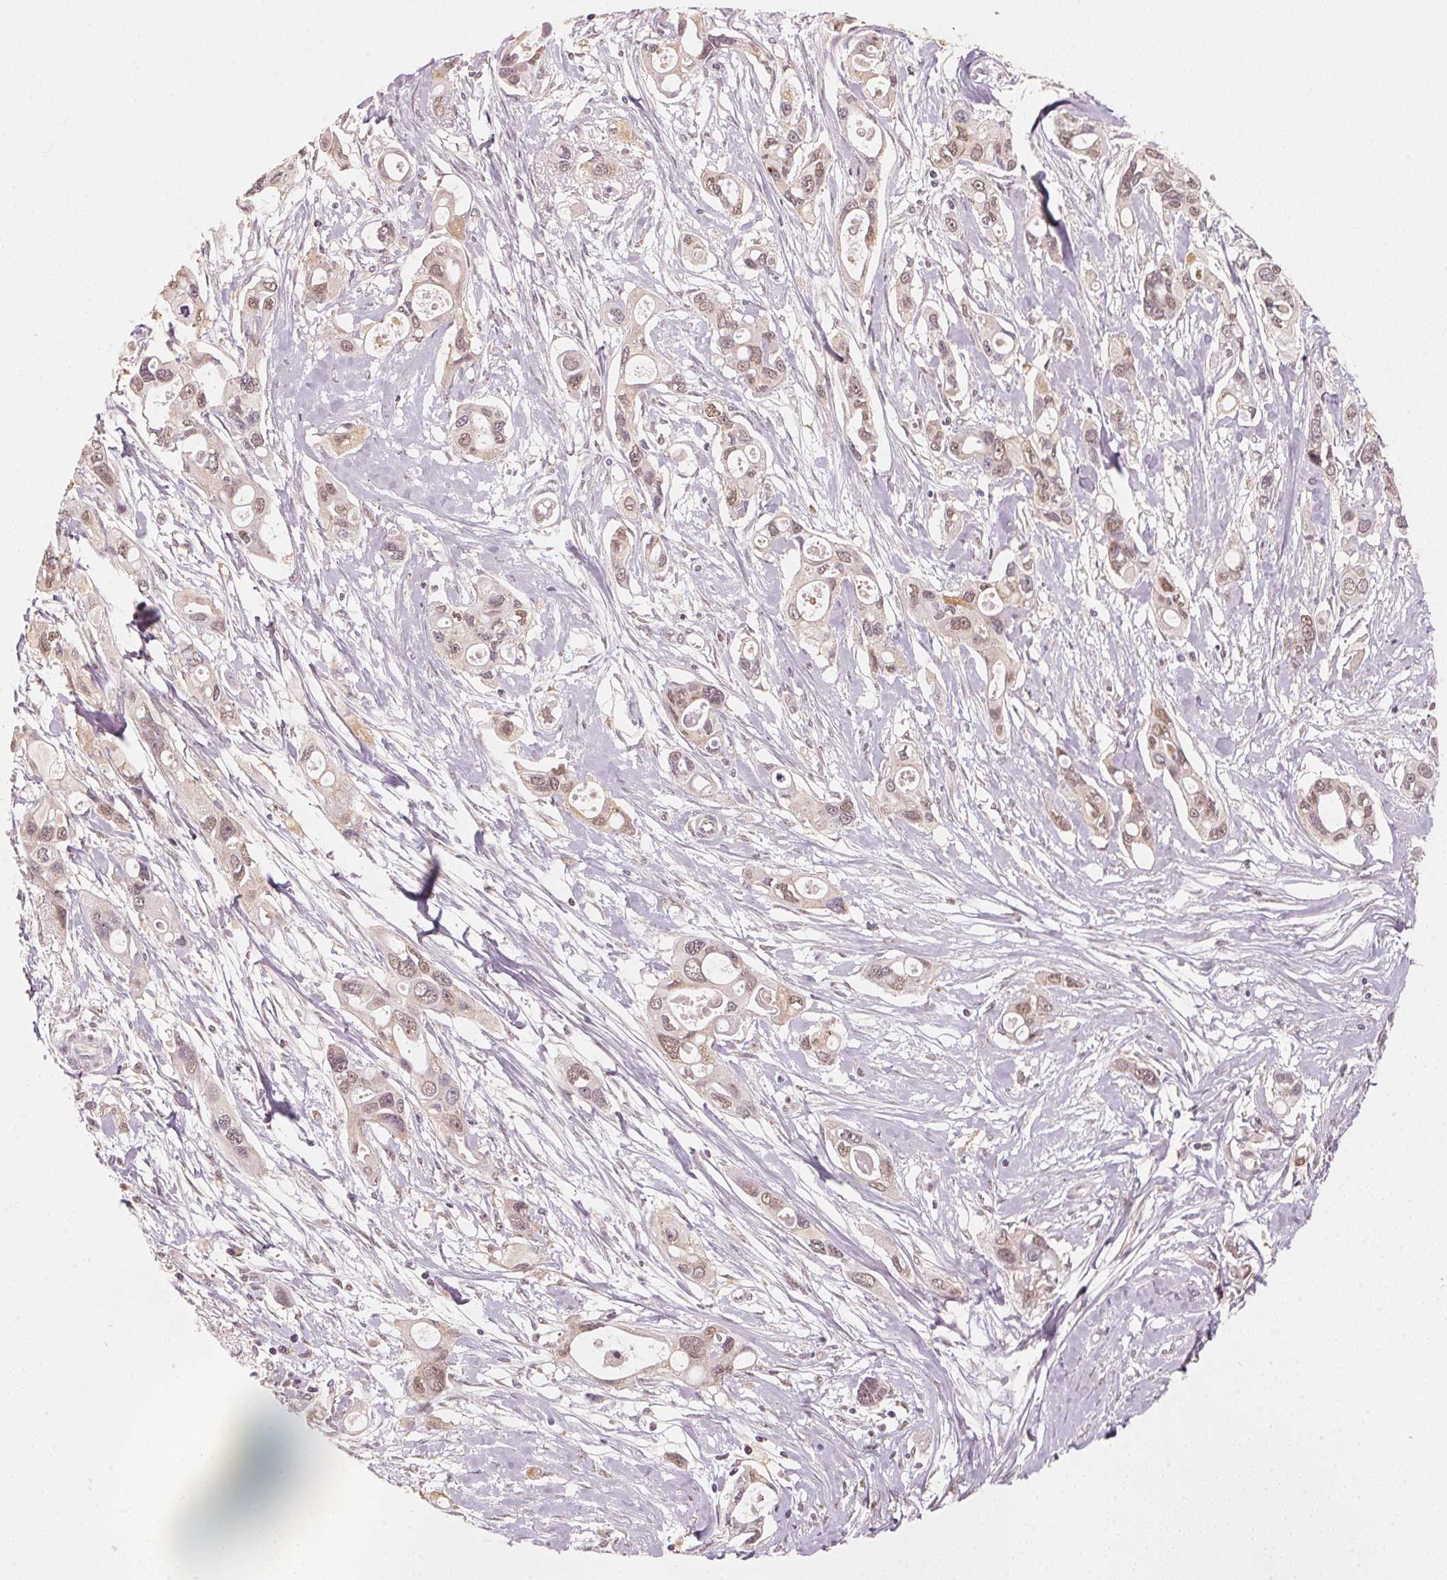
{"staining": {"intensity": "moderate", "quantity": ">75%", "location": "nuclear"}, "tissue": "pancreatic cancer", "cell_type": "Tumor cells", "image_type": "cancer", "snomed": [{"axis": "morphology", "description": "Adenocarcinoma, NOS"}, {"axis": "topography", "description": "Pancreas"}], "caption": "A brown stain labels moderate nuclear expression of a protein in human pancreatic cancer (adenocarcinoma) tumor cells.", "gene": "C2orf73", "patient": {"sex": "male", "age": 60}}